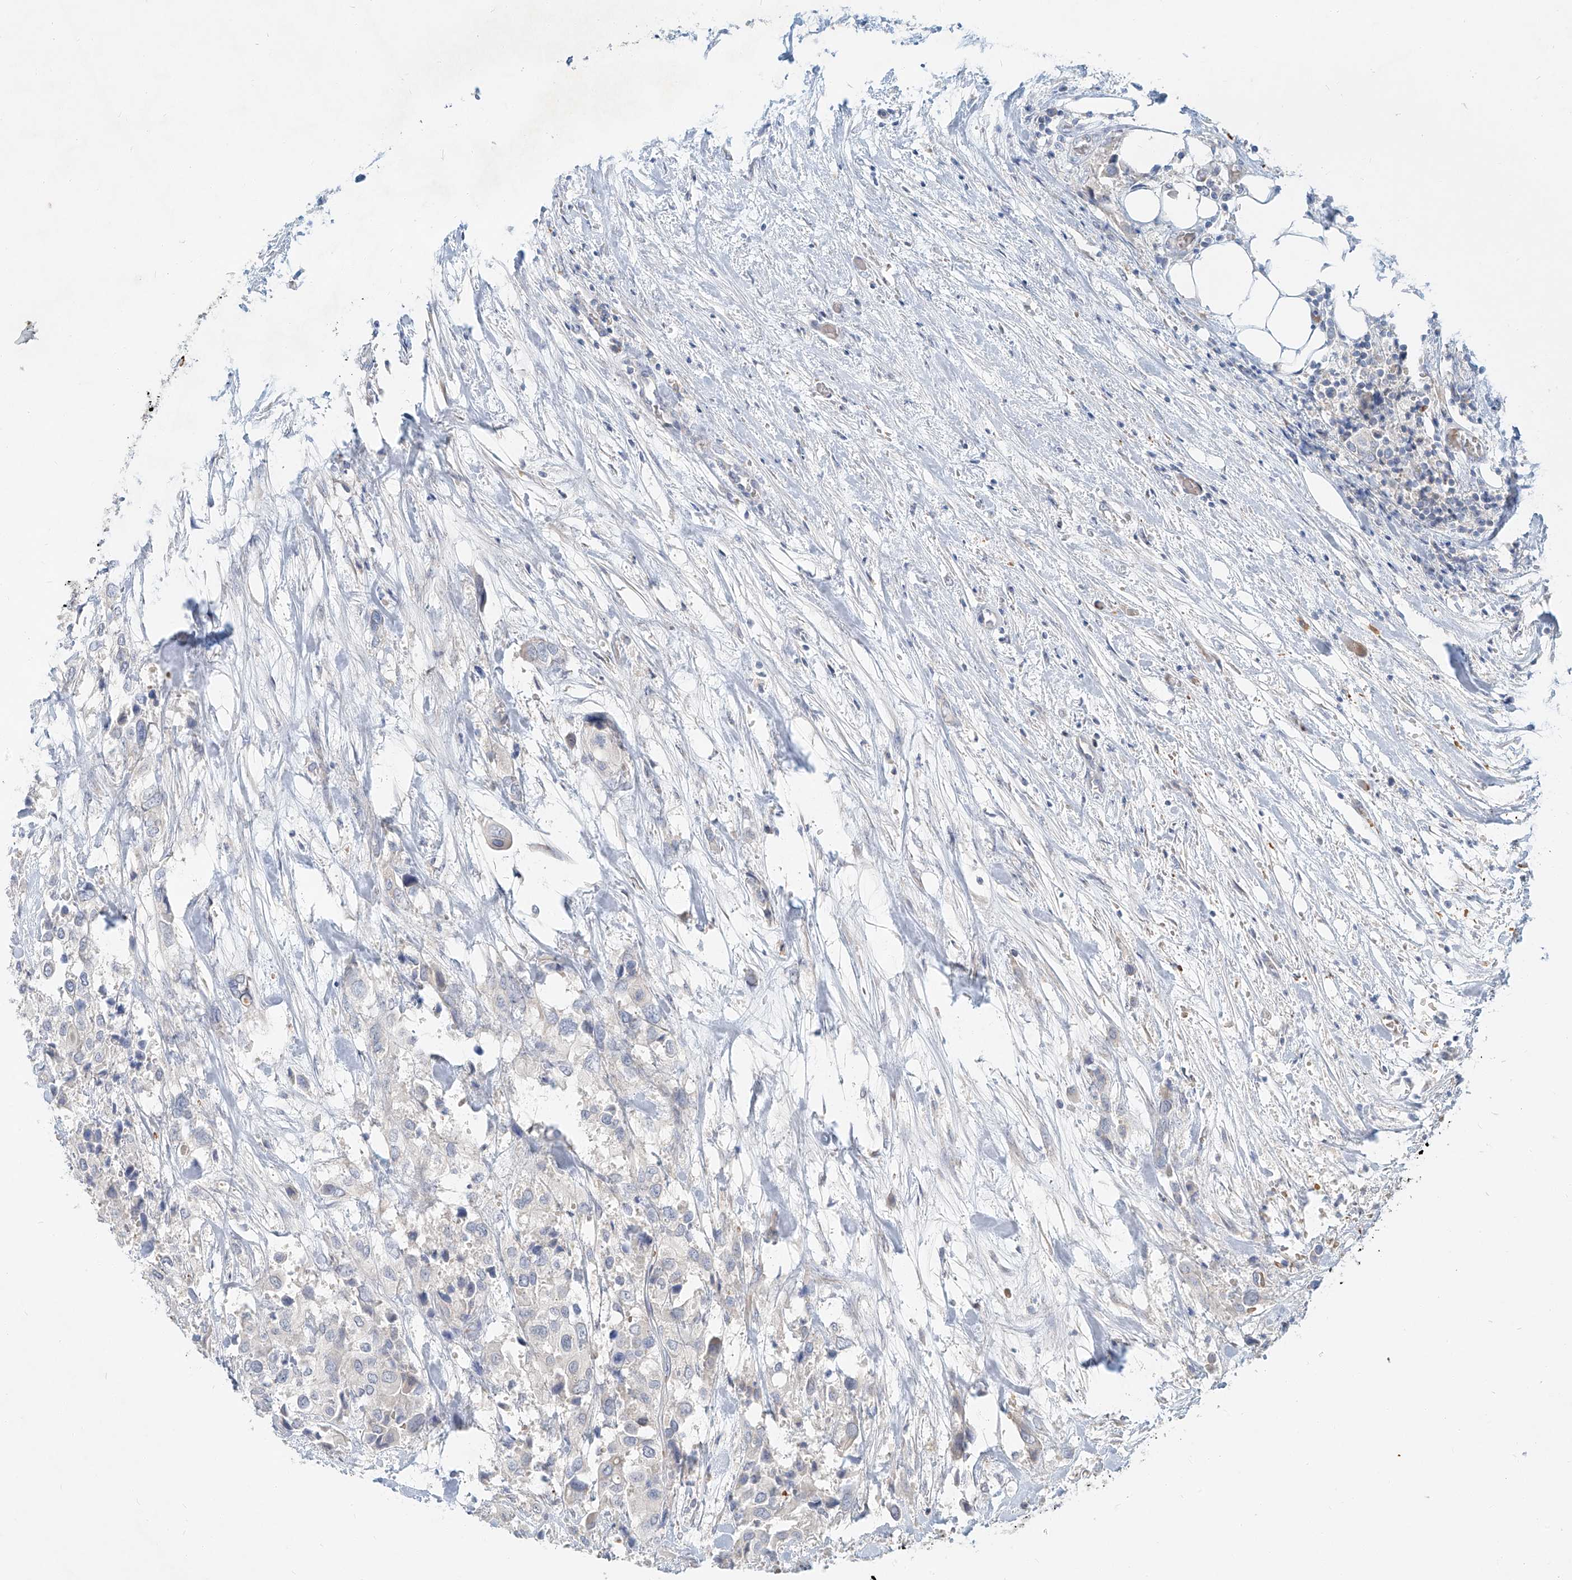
{"staining": {"intensity": "negative", "quantity": "none", "location": "none"}, "tissue": "urothelial cancer", "cell_type": "Tumor cells", "image_type": "cancer", "snomed": [{"axis": "morphology", "description": "Urothelial carcinoma, High grade"}, {"axis": "topography", "description": "Urinary bladder"}], "caption": "Urothelial carcinoma (high-grade) was stained to show a protein in brown. There is no significant positivity in tumor cells. (Stains: DAB (3,3'-diaminobenzidine) immunohistochemistry (IHC) with hematoxylin counter stain, Microscopy: brightfield microscopy at high magnification).", "gene": "SYTL3", "patient": {"sex": "male", "age": 64}}